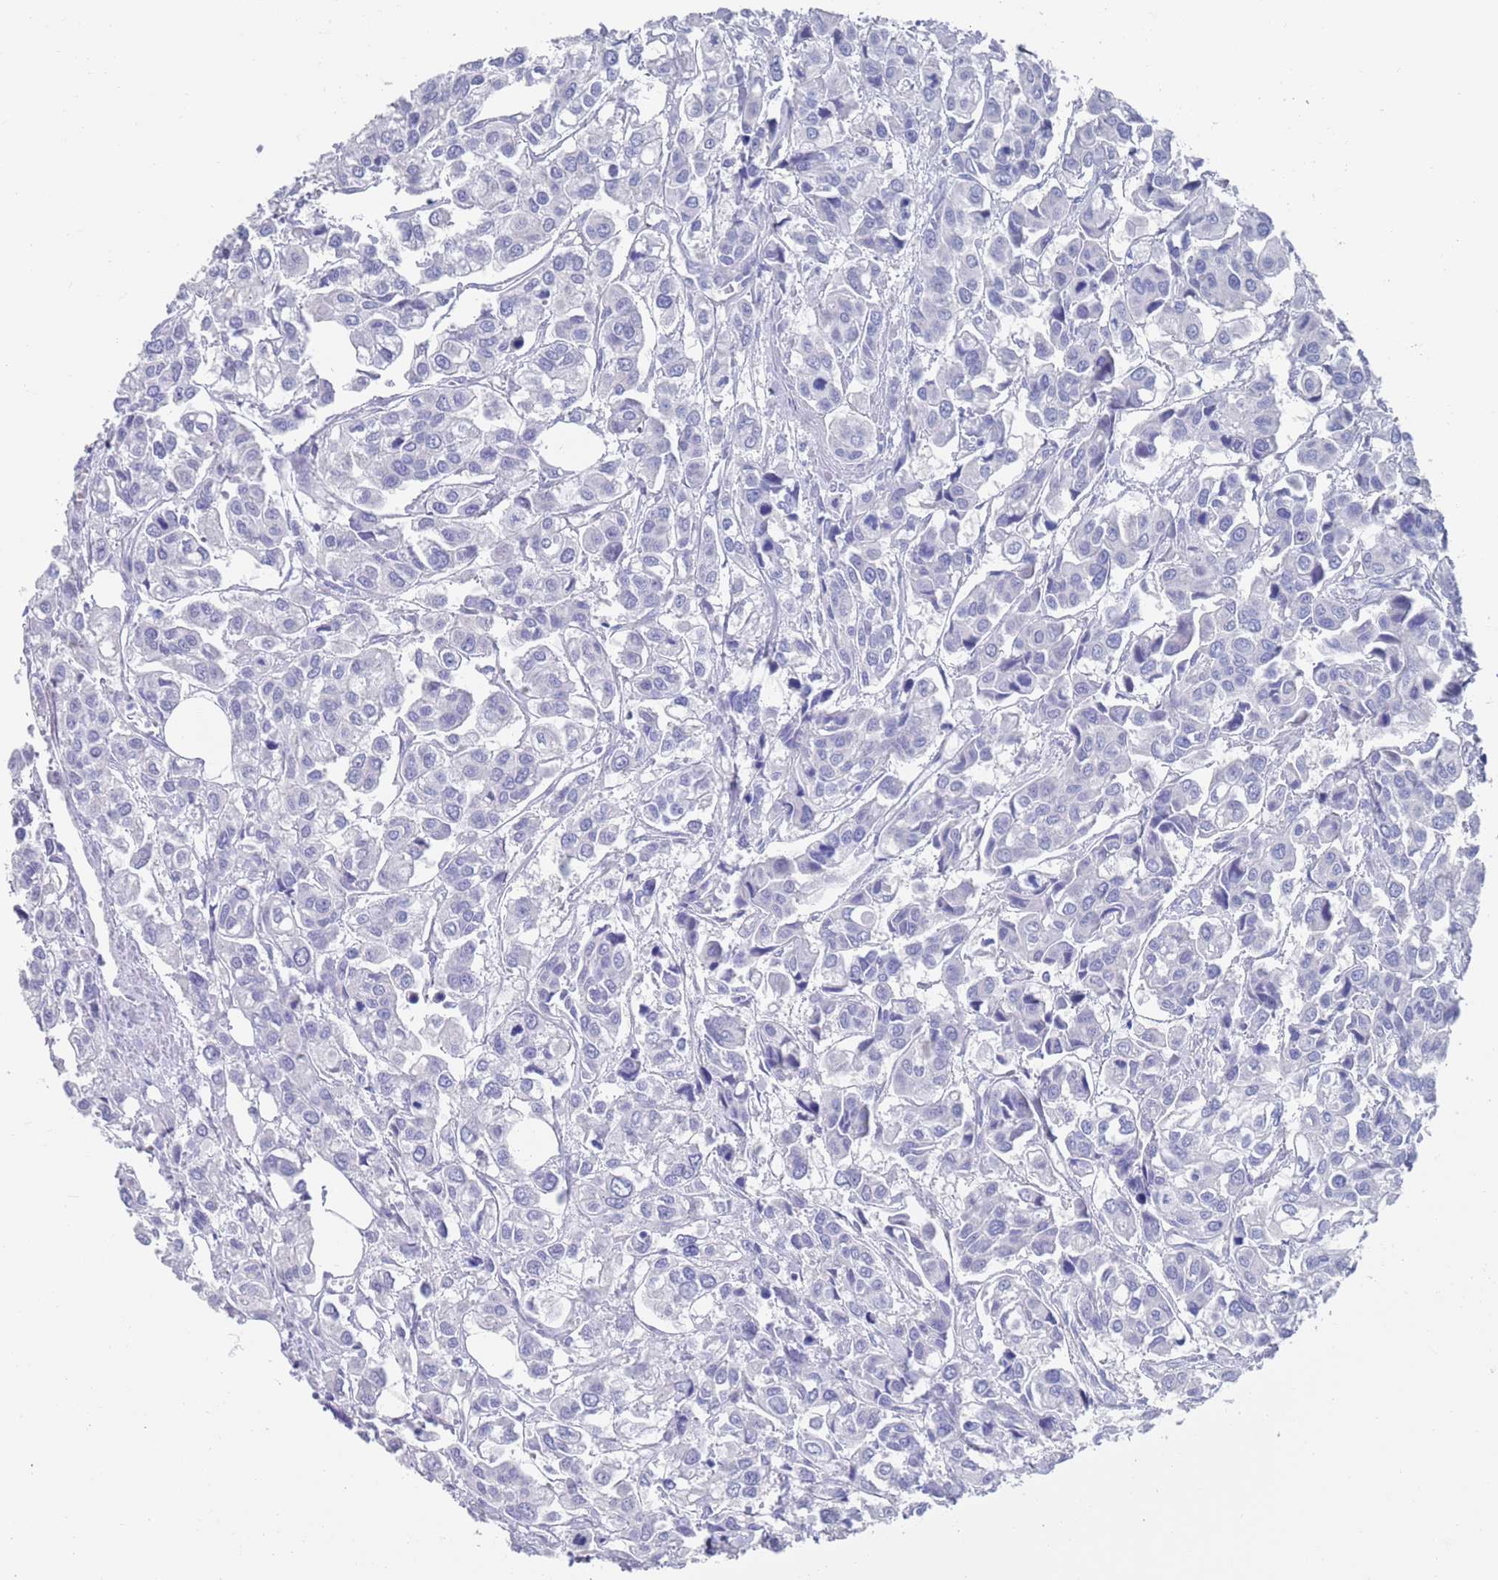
{"staining": {"intensity": "negative", "quantity": "none", "location": "none"}, "tissue": "urothelial cancer", "cell_type": "Tumor cells", "image_type": "cancer", "snomed": [{"axis": "morphology", "description": "Urothelial carcinoma, High grade"}, {"axis": "topography", "description": "Urinary bladder"}], "caption": "This is a histopathology image of immunohistochemistry (IHC) staining of high-grade urothelial carcinoma, which shows no expression in tumor cells.", "gene": "MTMR2", "patient": {"sex": "male", "age": 67}}